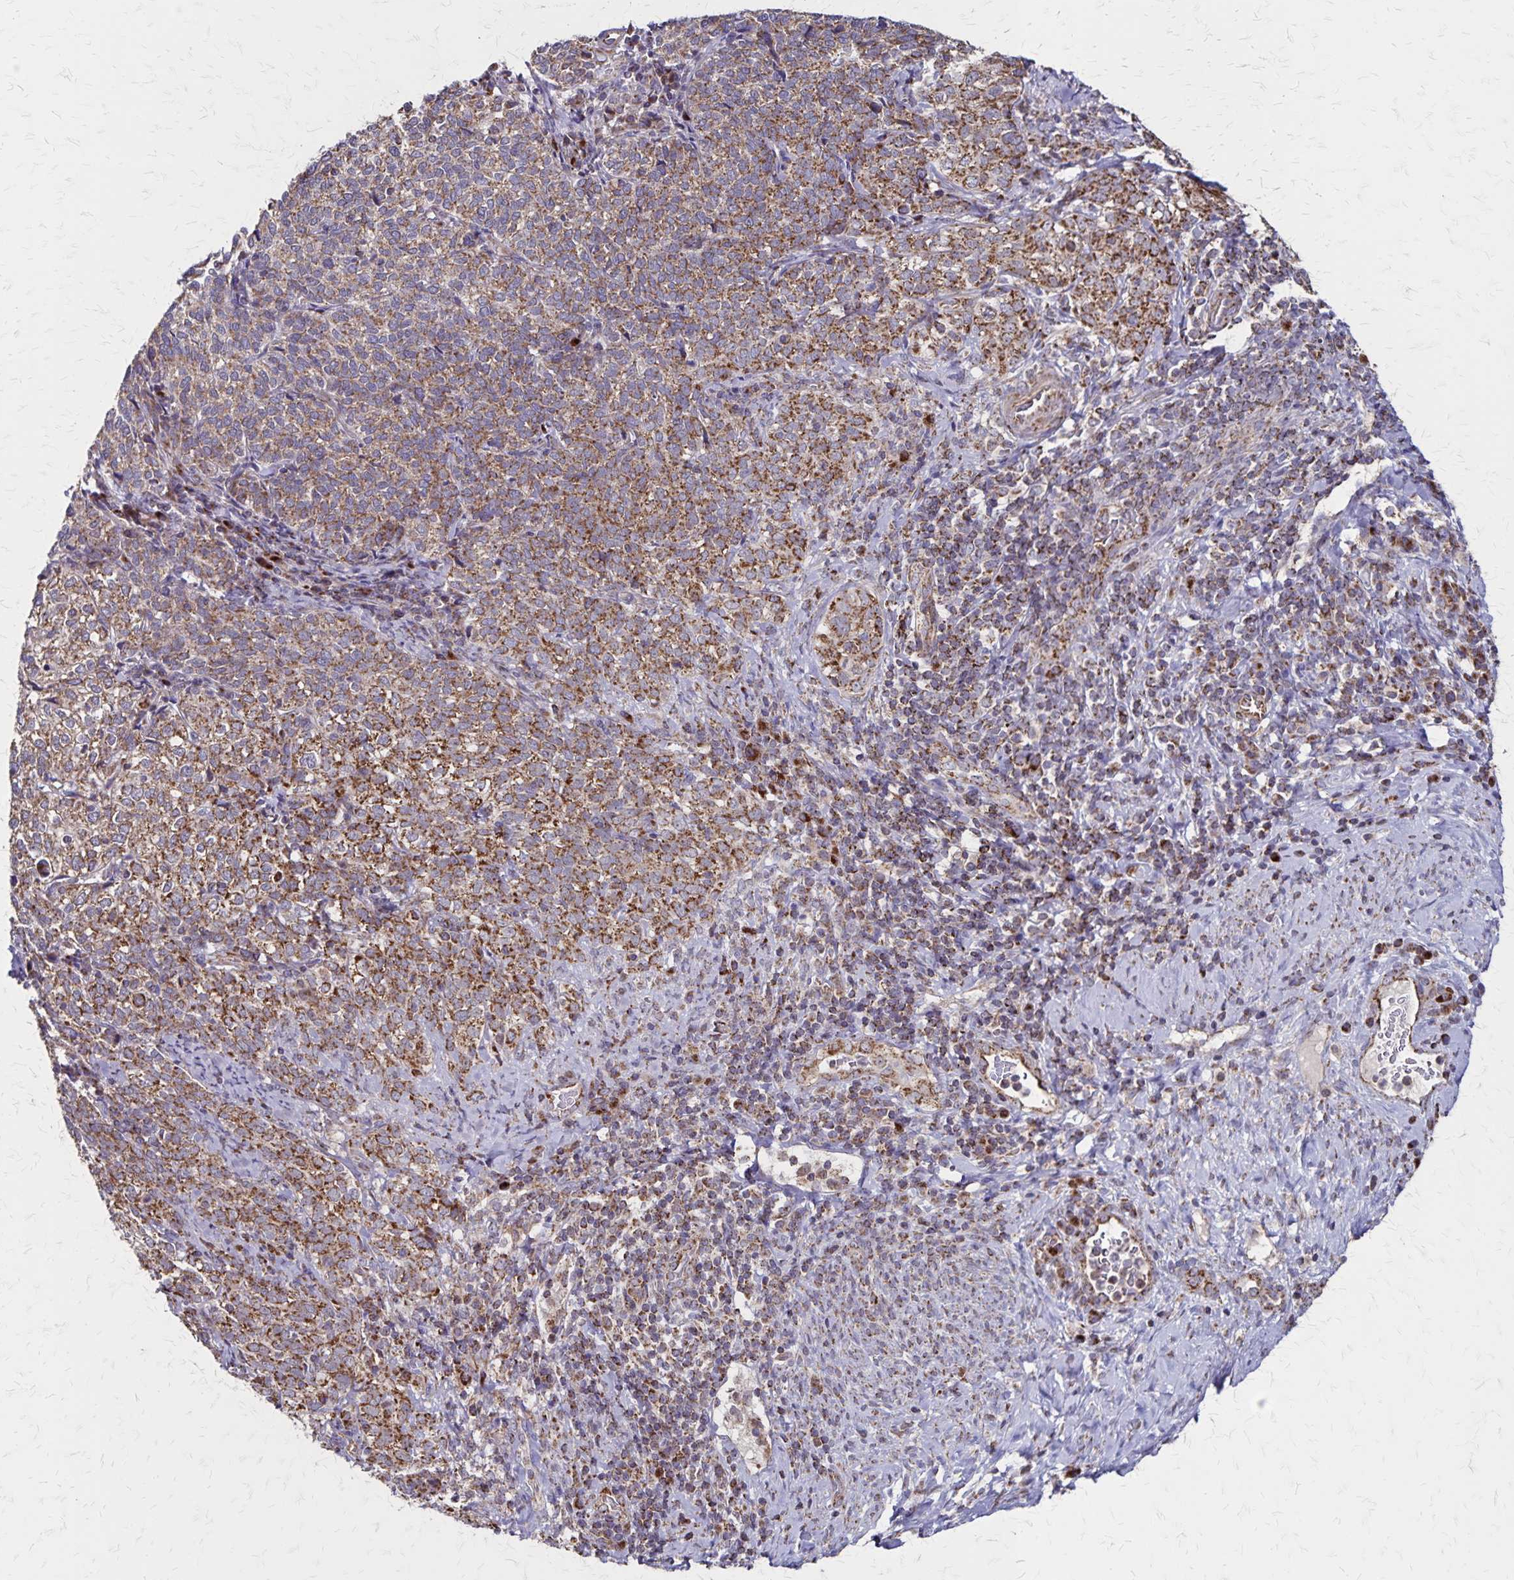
{"staining": {"intensity": "moderate", "quantity": ">75%", "location": "cytoplasmic/membranous"}, "tissue": "cervical cancer", "cell_type": "Tumor cells", "image_type": "cancer", "snomed": [{"axis": "morphology", "description": "Normal tissue, NOS"}, {"axis": "morphology", "description": "Squamous cell carcinoma, NOS"}, {"axis": "topography", "description": "Vagina"}, {"axis": "topography", "description": "Cervix"}], "caption": "A brown stain labels moderate cytoplasmic/membranous expression of a protein in squamous cell carcinoma (cervical) tumor cells.", "gene": "NFS1", "patient": {"sex": "female", "age": 45}}